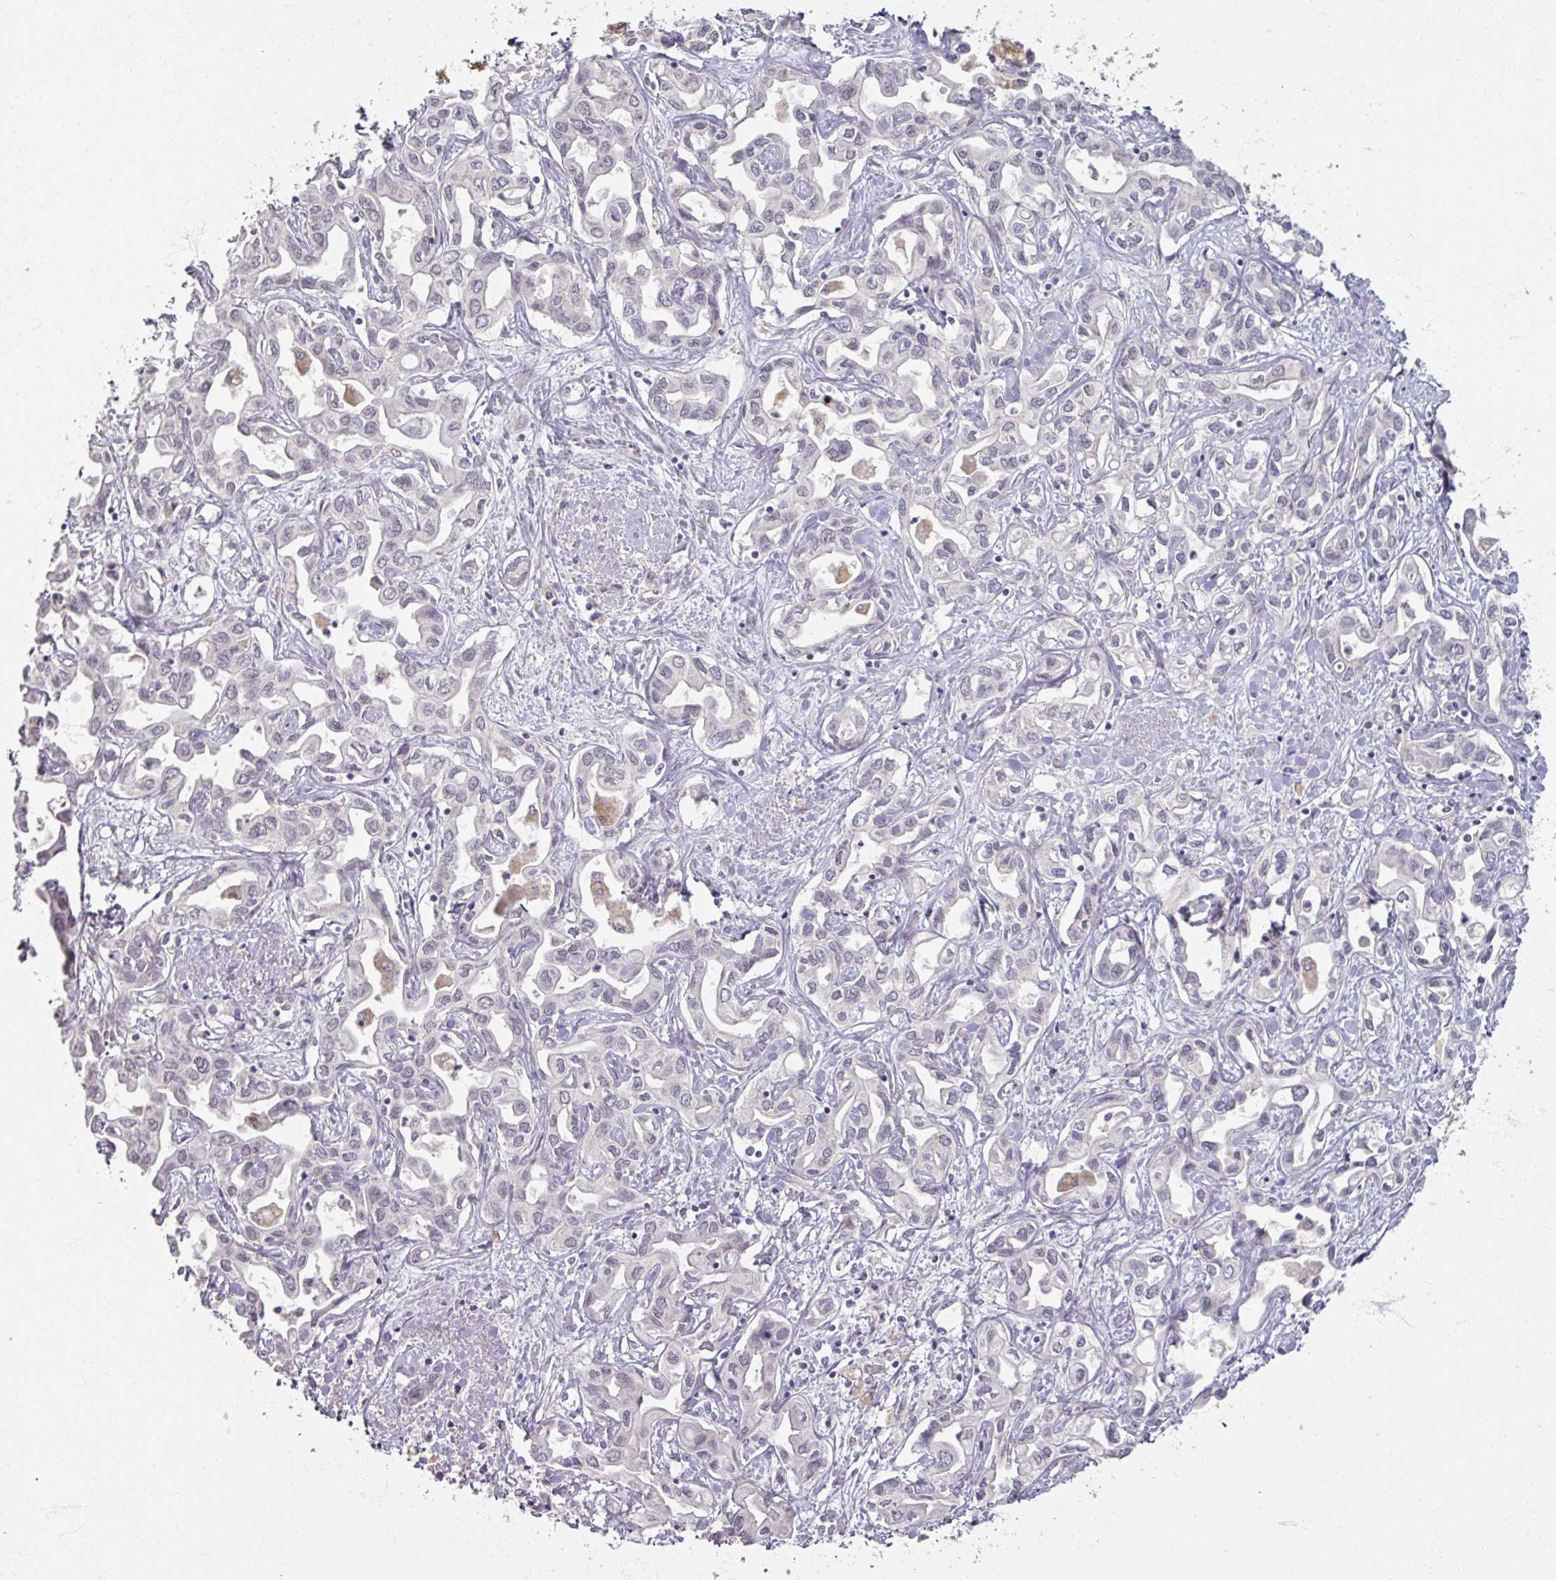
{"staining": {"intensity": "negative", "quantity": "none", "location": "none"}, "tissue": "liver cancer", "cell_type": "Tumor cells", "image_type": "cancer", "snomed": [{"axis": "morphology", "description": "Cholangiocarcinoma"}, {"axis": "topography", "description": "Liver"}], "caption": "The immunohistochemistry (IHC) histopathology image has no significant positivity in tumor cells of liver cholangiocarcinoma tissue.", "gene": "SOX11", "patient": {"sex": "female", "age": 64}}